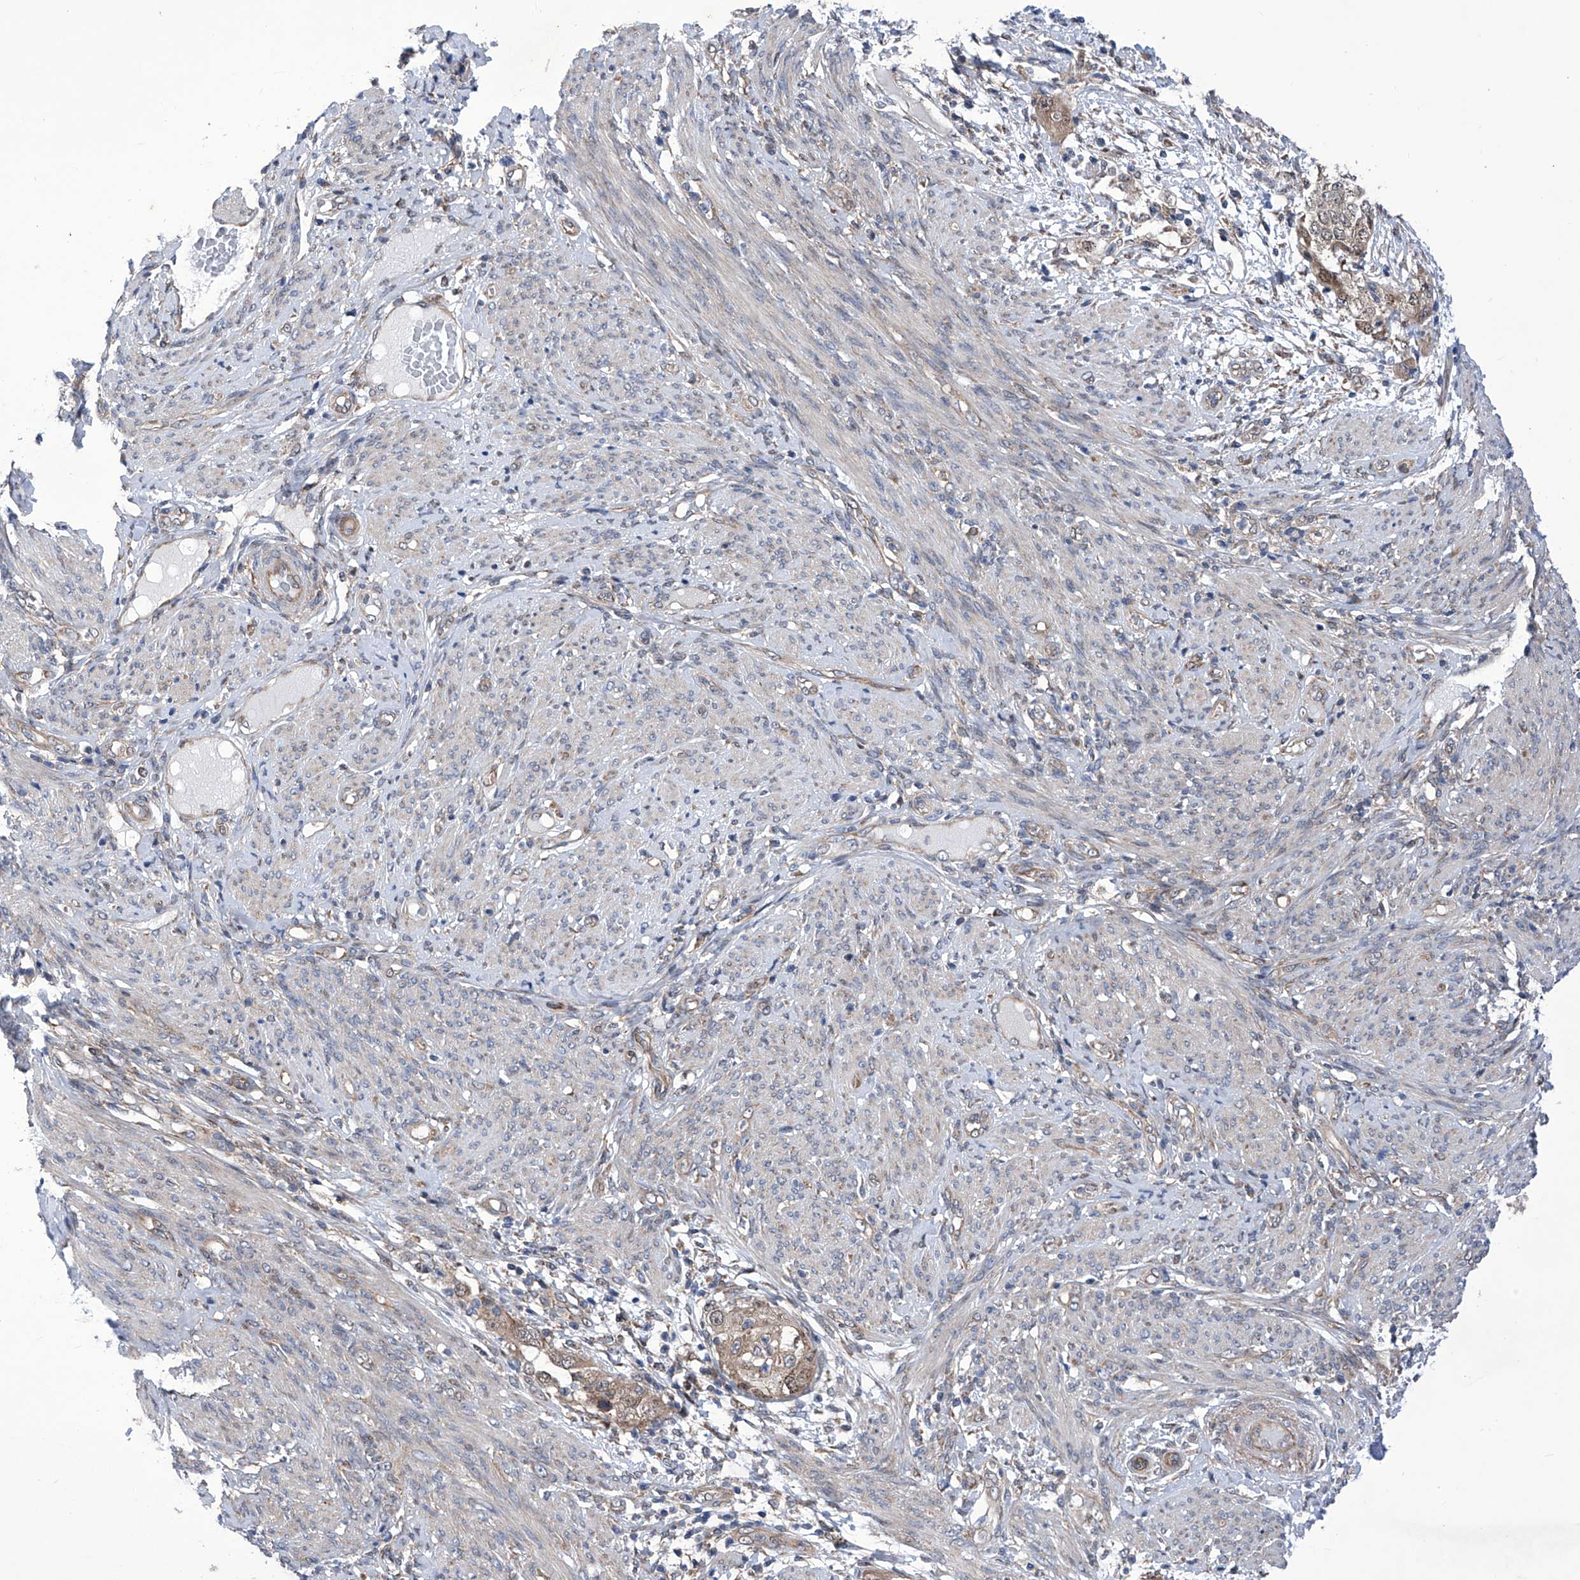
{"staining": {"intensity": "weak", "quantity": ">75%", "location": "cytoplasmic/membranous,nuclear"}, "tissue": "endometrial cancer", "cell_type": "Tumor cells", "image_type": "cancer", "snomed": [{"axis": "morphology", "description": "Adenocarcinoma, NOS"}, {"axis": "topography", "description": "Endometrium"}], "caption": "Endometrial cancer (adenocarcinoma) stained for a protein (brown) reveals weak cytoplasmic/membranous and nuclear positive positivity in about >75% of tumor cells.", "gene": "KTI12", "patient": {"sex": "female", "age": 85}}